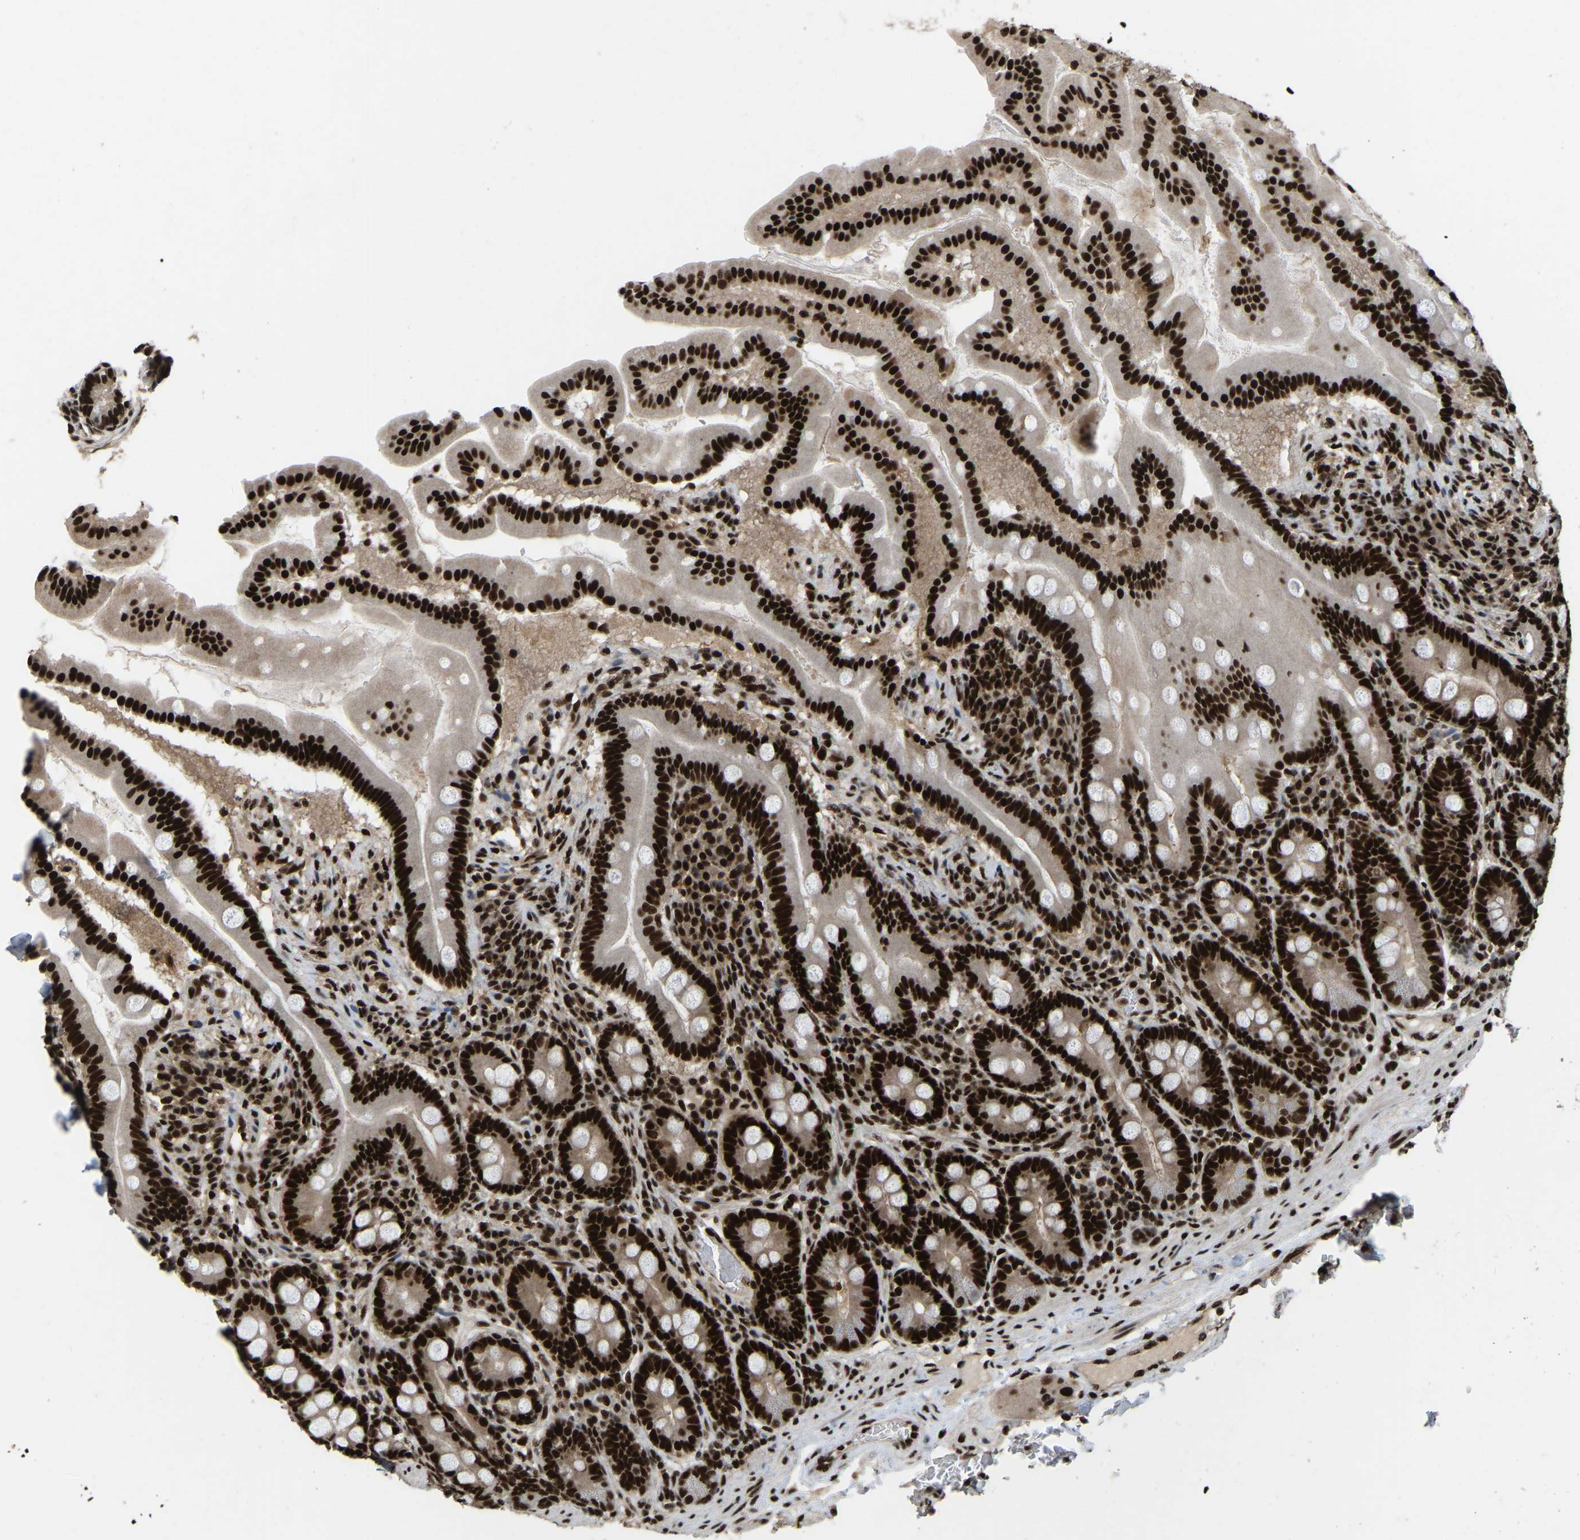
{"staining": {"intensity": "strong", "quantity": ">75%", "location": "nuclear"}, "tissue": "duodenum", "cell_type": "Glandular cells", "image_type": "normal", "snomed": [{"axis": "morphology", "description": "Normal tissue, NOS"}, {"axis": "topography", "description": "Duodenum"}], "caption": "Protein staining displays strong nuclear staining in approximately >75% of glandular cells in benign duodenum.", "gene": "TBL1XR1", "patient": {"sex": "male", "age": 50}}